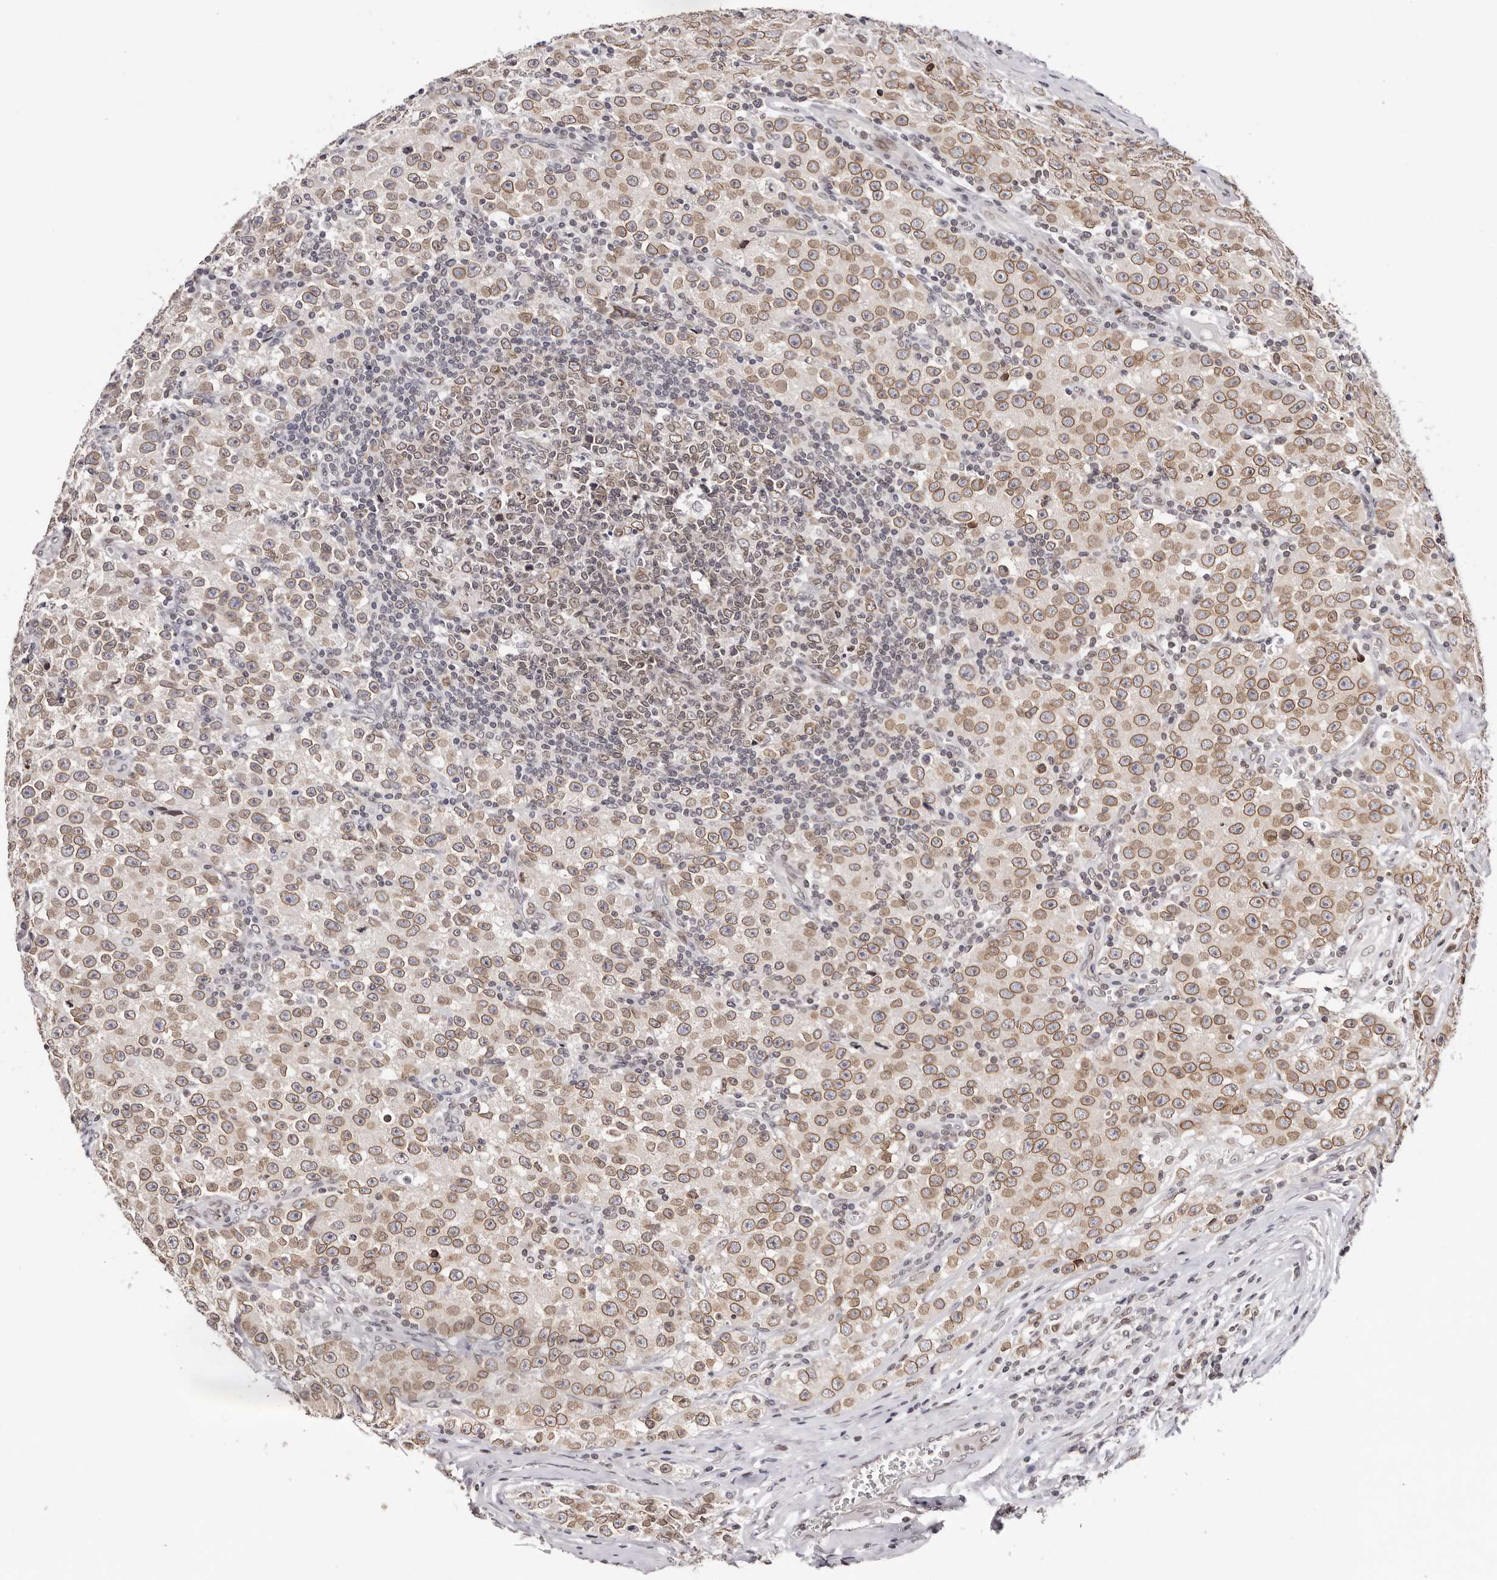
{"staining": {"intensity": "moderate", "quantity": ">75%", "location": "cytoplasmic/membranous,nuclear"}, "tissue": "testis cancer", "cell_type": "Tumor cells", "image_type": "cancer", "snomed": [{"axis": "morphology", "description": "Seminoma, NOS"}, {"axis": "morphology", "description": "Carcinoma, Embryonal, NOS"}, {"axis": "topography", "description": "Testis"}], "caption": "A medium amount of moderate cytoplasmic/membranous and nuclear positivity is appreciated in about >75% of tumor cells in embryonal carcinoma (testis) tissue. (IHC, brightfield microscopy, high magnification).", "gene": "NUP153", "patient": {"sex": "male", "age": 43}}